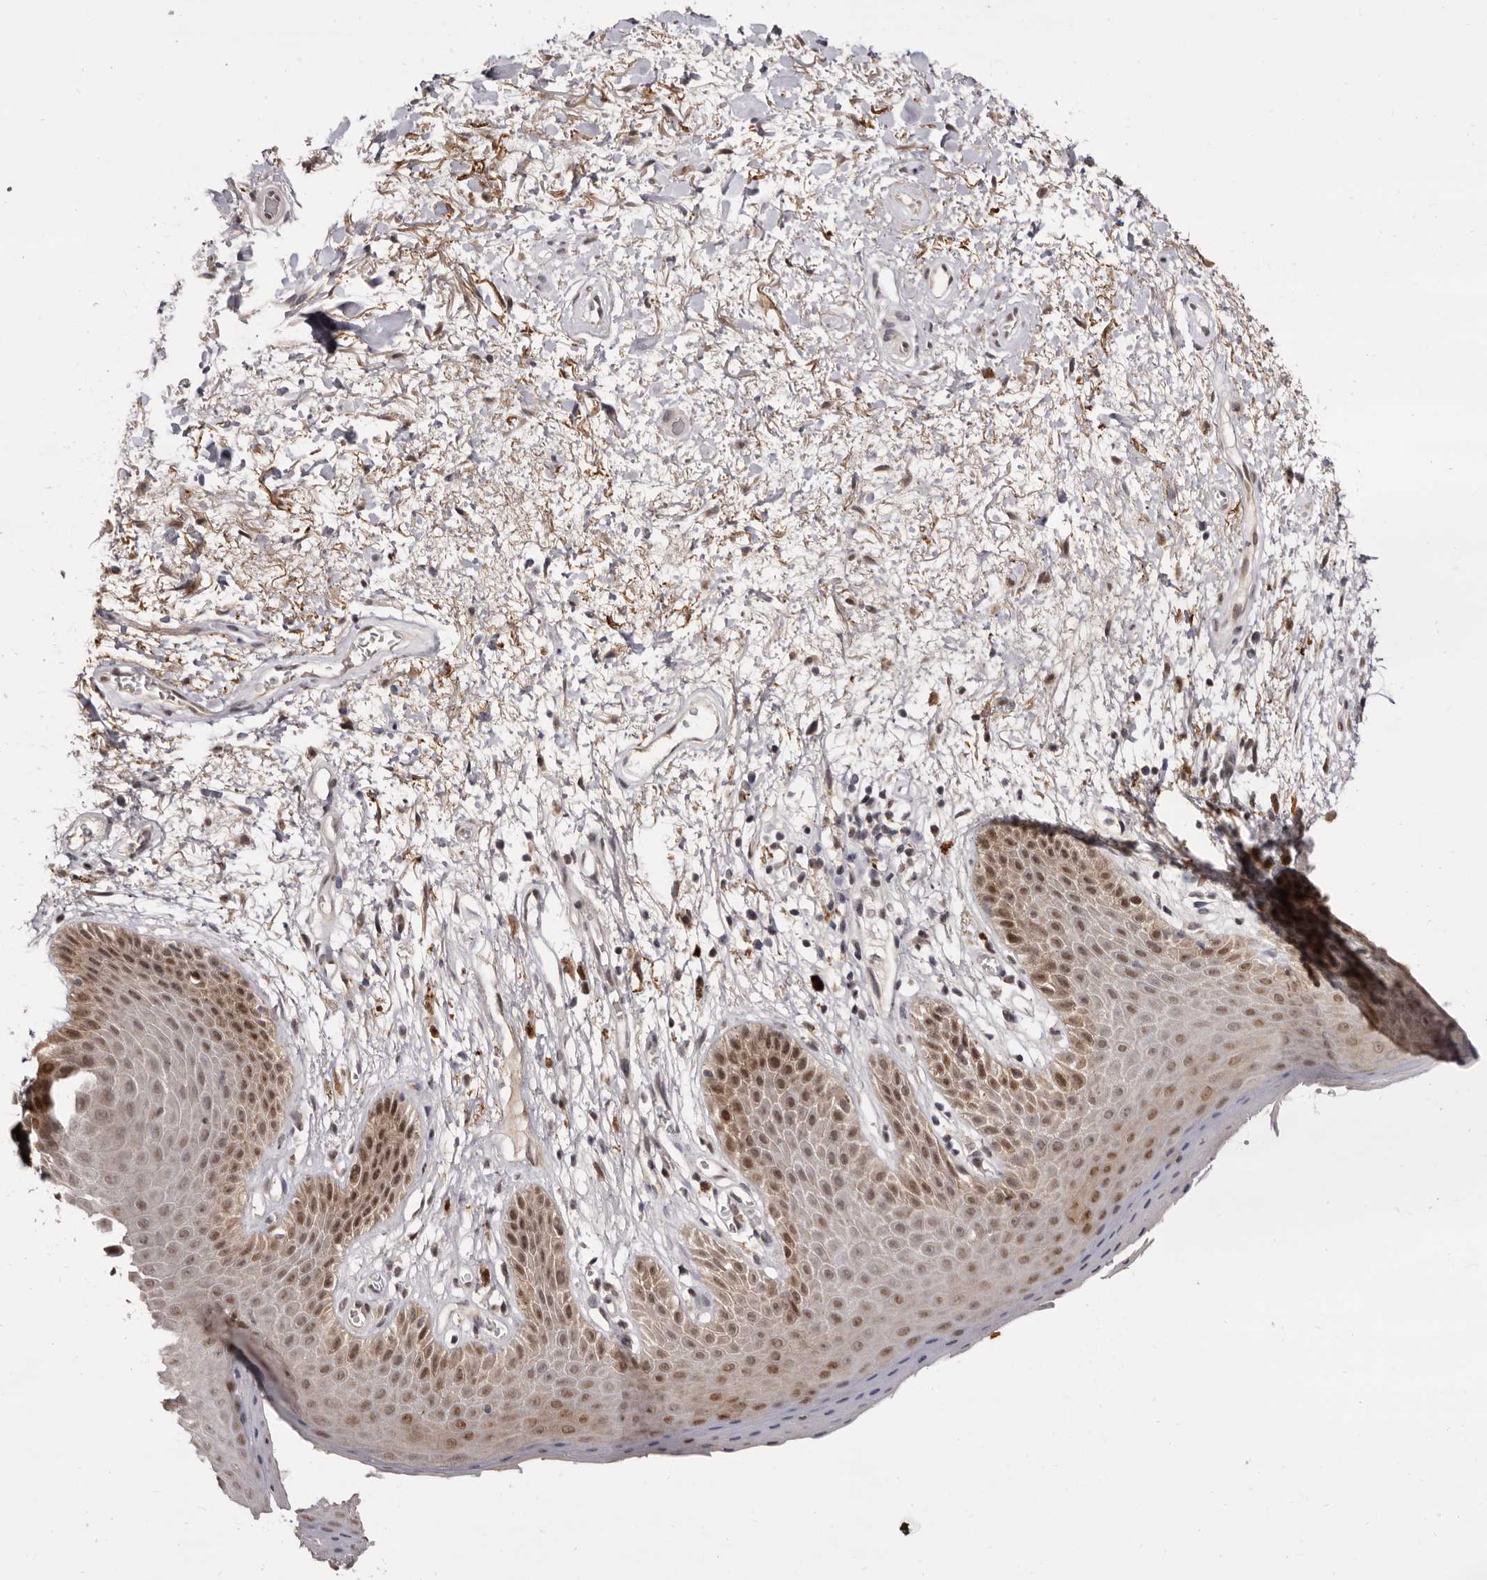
{"staining": {"intensity": "moderate", "quantity": ">75%", "location": "cytoplasmic/membranous,nuclear"}, "tissue": "skin", "cell_type": "Epidermal cells", "image_type": "normal", "snomed": [{"axis": "morphology", "description": "Normal tissue, NOS"}, {"axis": "topography", "description": "Anal"}], "caption": "This is a photomicrograph of immunohistochemistry (IHC) staining of unremarkable skin, which shows moderate staining in the cytoplasmic/membranous,nuclear of epidermal cells.", "gene": "ZNF326", "patient": {"sex": "male", "age": 74}}